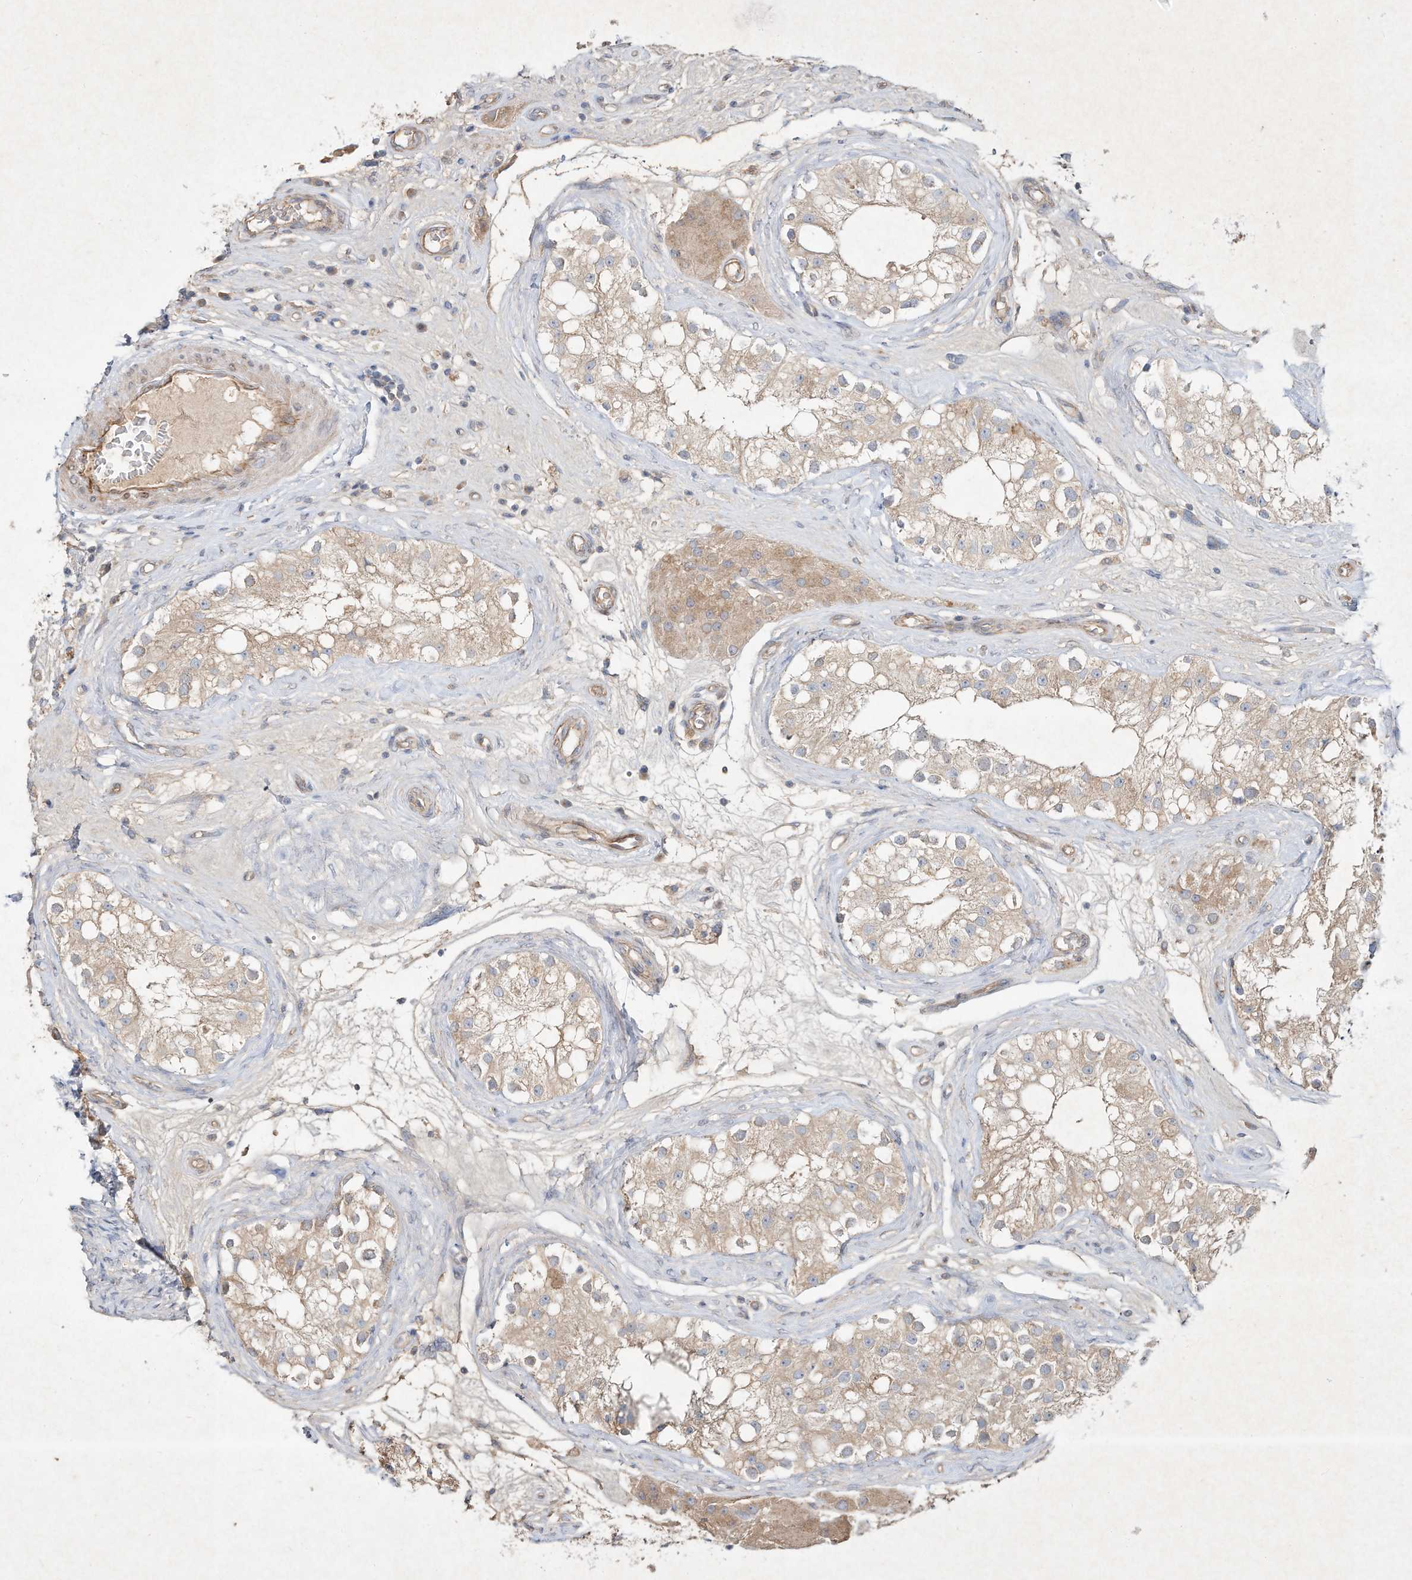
{"staining": {"intensity": "weak", "quantity": "25%-75%", "location": "cytoplasmic/membranous"}, "tissue": "testis", "cell_type": "Cells in seminiferous ducts", "image_type": "normal", "snomed": [{"axis": "morphology", "description": "Normal tissue, NOS"}, {"axis": "topography", "description": "Testis"}], "caption": "The photomicrograph reveals a brown stain indicating the presence of a protein in the cytoplasmic/membranous of cells in seminiferous ducts in testis.", "gene": "HTR5A", "patient": {"sex": "male", "age": 84}}